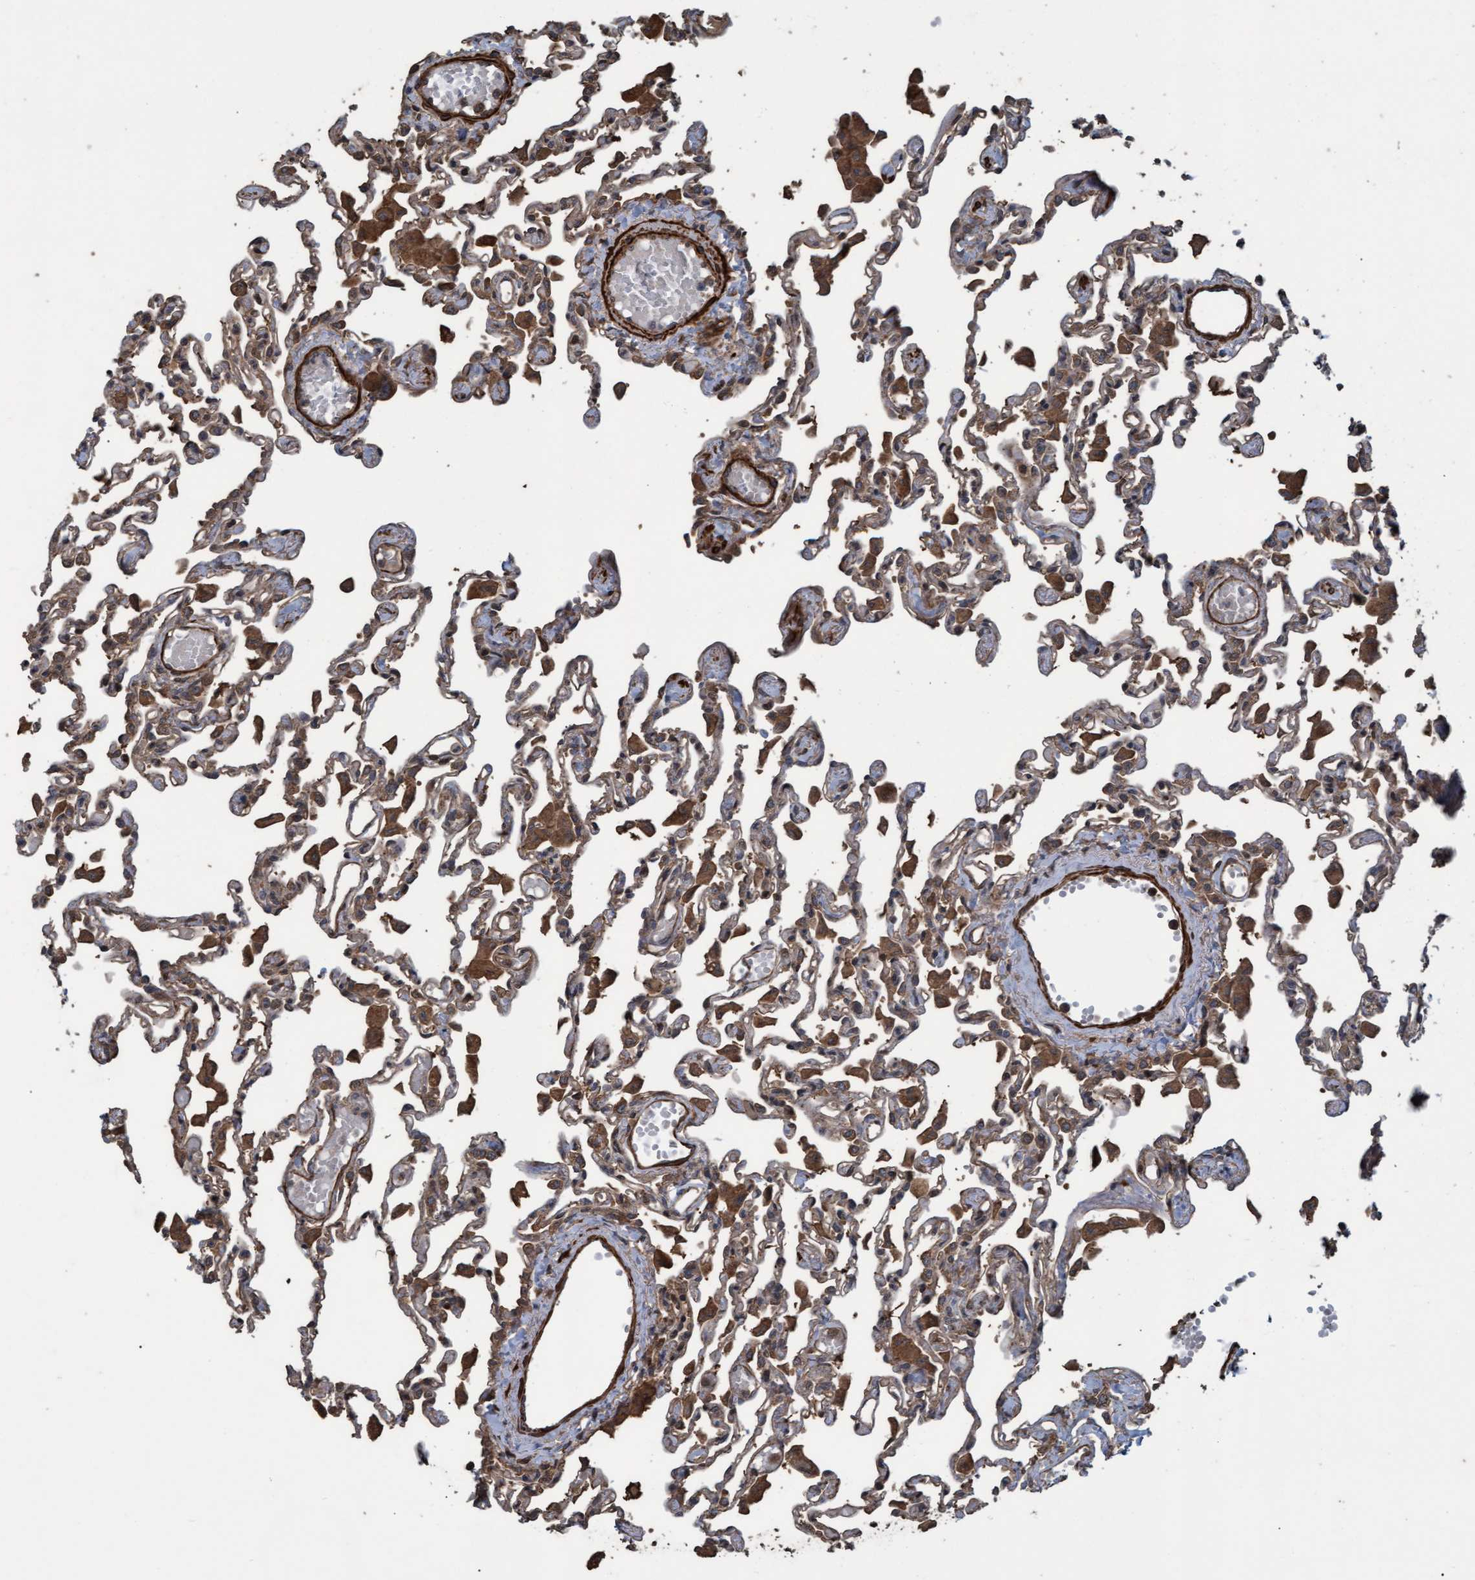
{"staining": {"intensity": "moderate", "quantity": "25%-75%", "location": "cytoplasmic/membranous"}, "tissue": "lung", "cell_type": "Alveolar cells", "image_type": "normal", "snomed": [{"axis": "morphology", "description": "Normal tissue, NOS"}, {"axis": "topography", "description": "Bronchus"}, {"axis": "topography", "description": "Lung"}], "caption": "IHC staining of normal lung, which reveals medium levels of moderate cytoplasmic/membranous staining in about 25%-75% of alveolar cells indicating moderate cytoplasmic/membranous protein staining. The staining was performed using DAB (brown) for protein detection and nuclei were counterstained in hematoxylin (blue).", "gene": "GGT6", "patient": {"sex": "female", "age": 49}}